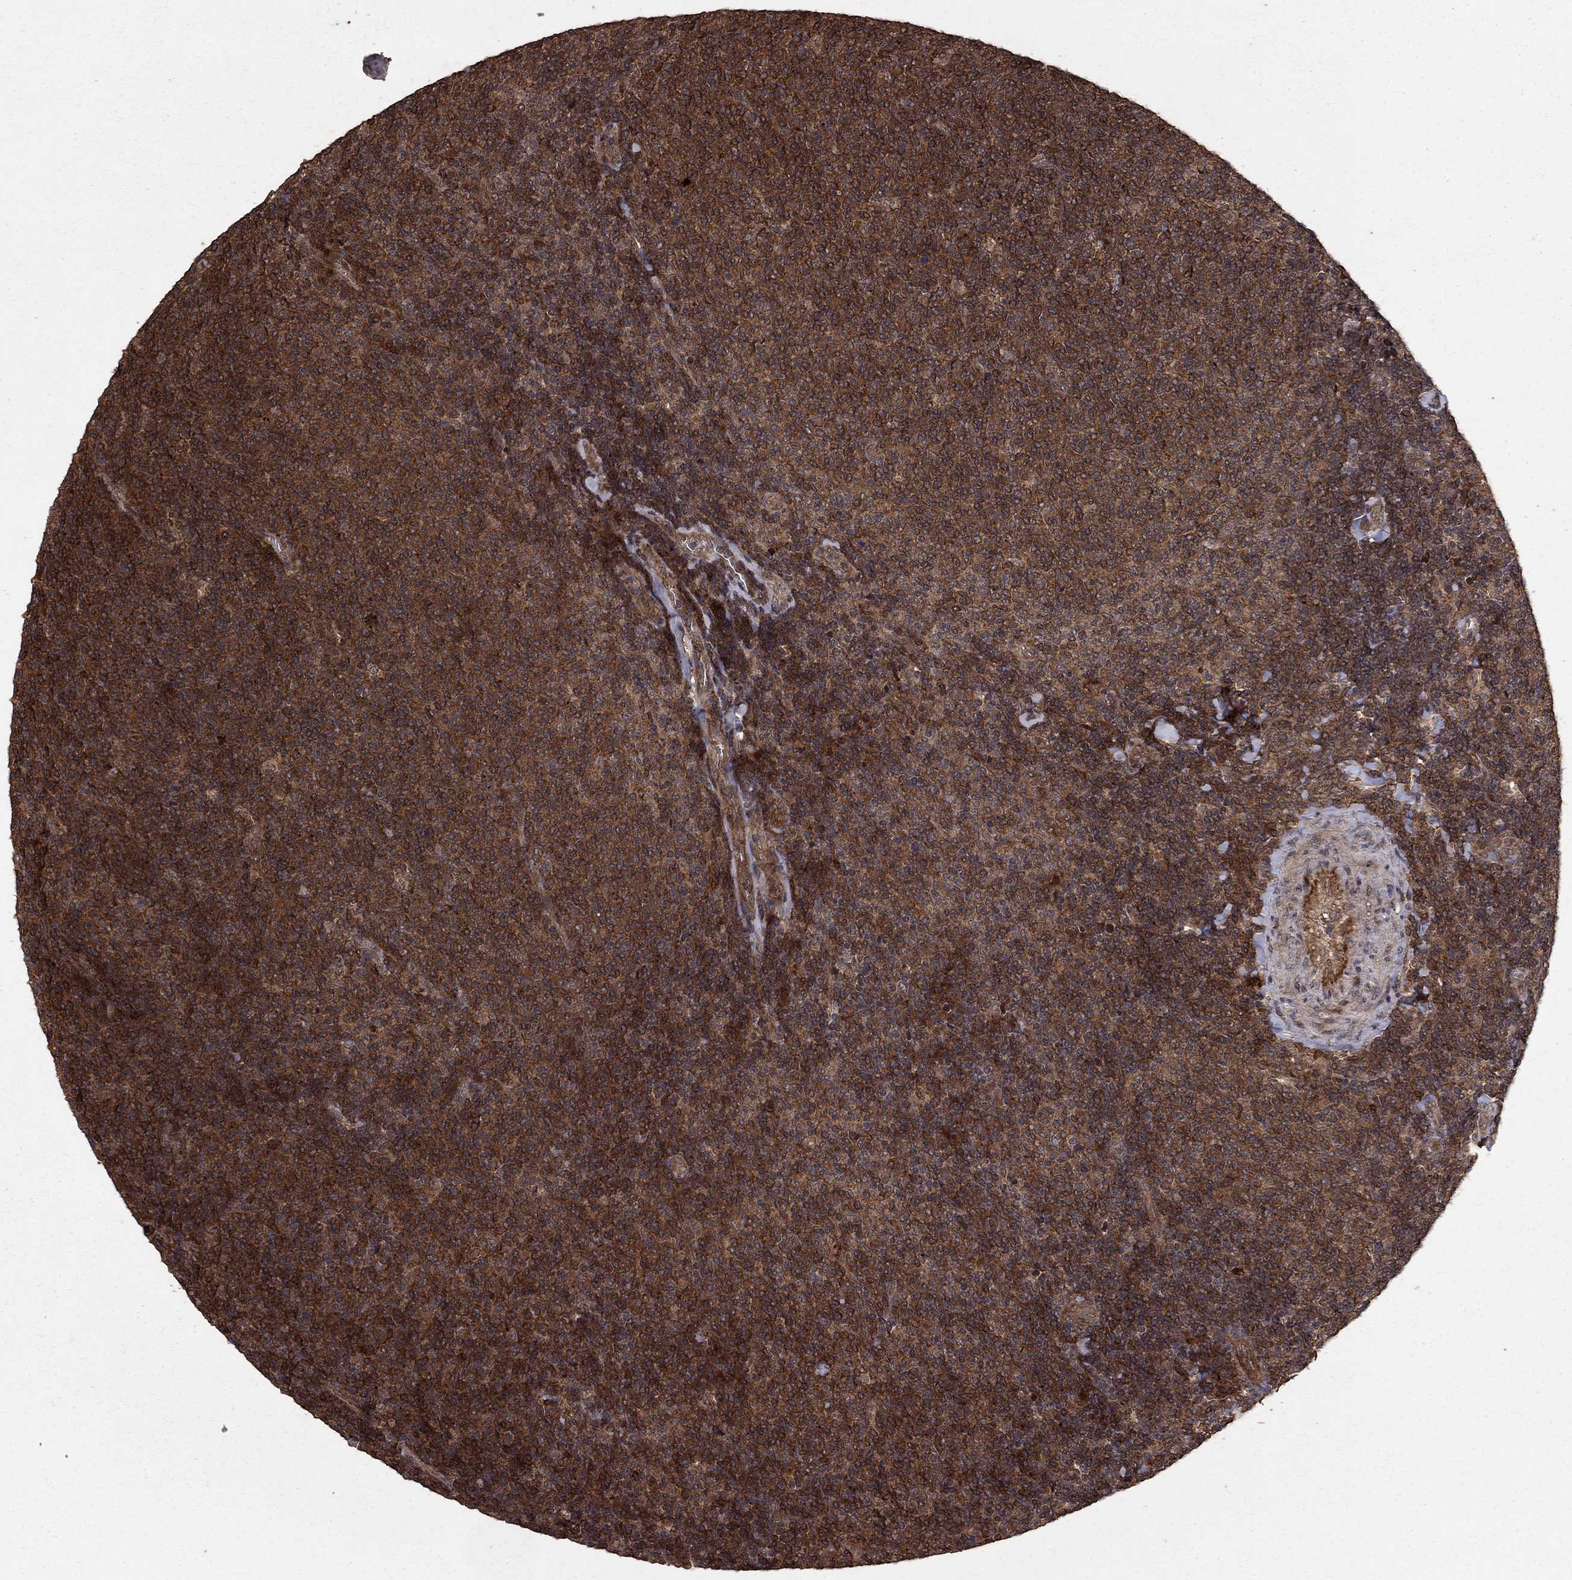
{"staining": {"intensity": "strong", "quantity": ">75%", "location": "cytoplasmic/membranous"}, "tissue": "lymphoma", "cell_type": "Tumor cells", "image_type": "cancer", "snomed": [{"axis": "morphology", "description": "Malignant lymphoma, non-Hodgkin's type, Low grade"}, {"axis": "topography", "description": "Lymph node"}], "caption": "Immunohistochemical staining of human lymphoma displays high levels of strong cytoplasmic/membranous protein expression in approximately >75% of tumor cells.", "gene": "PRDM1", "patient": {"sex": "male", "age": 52}}